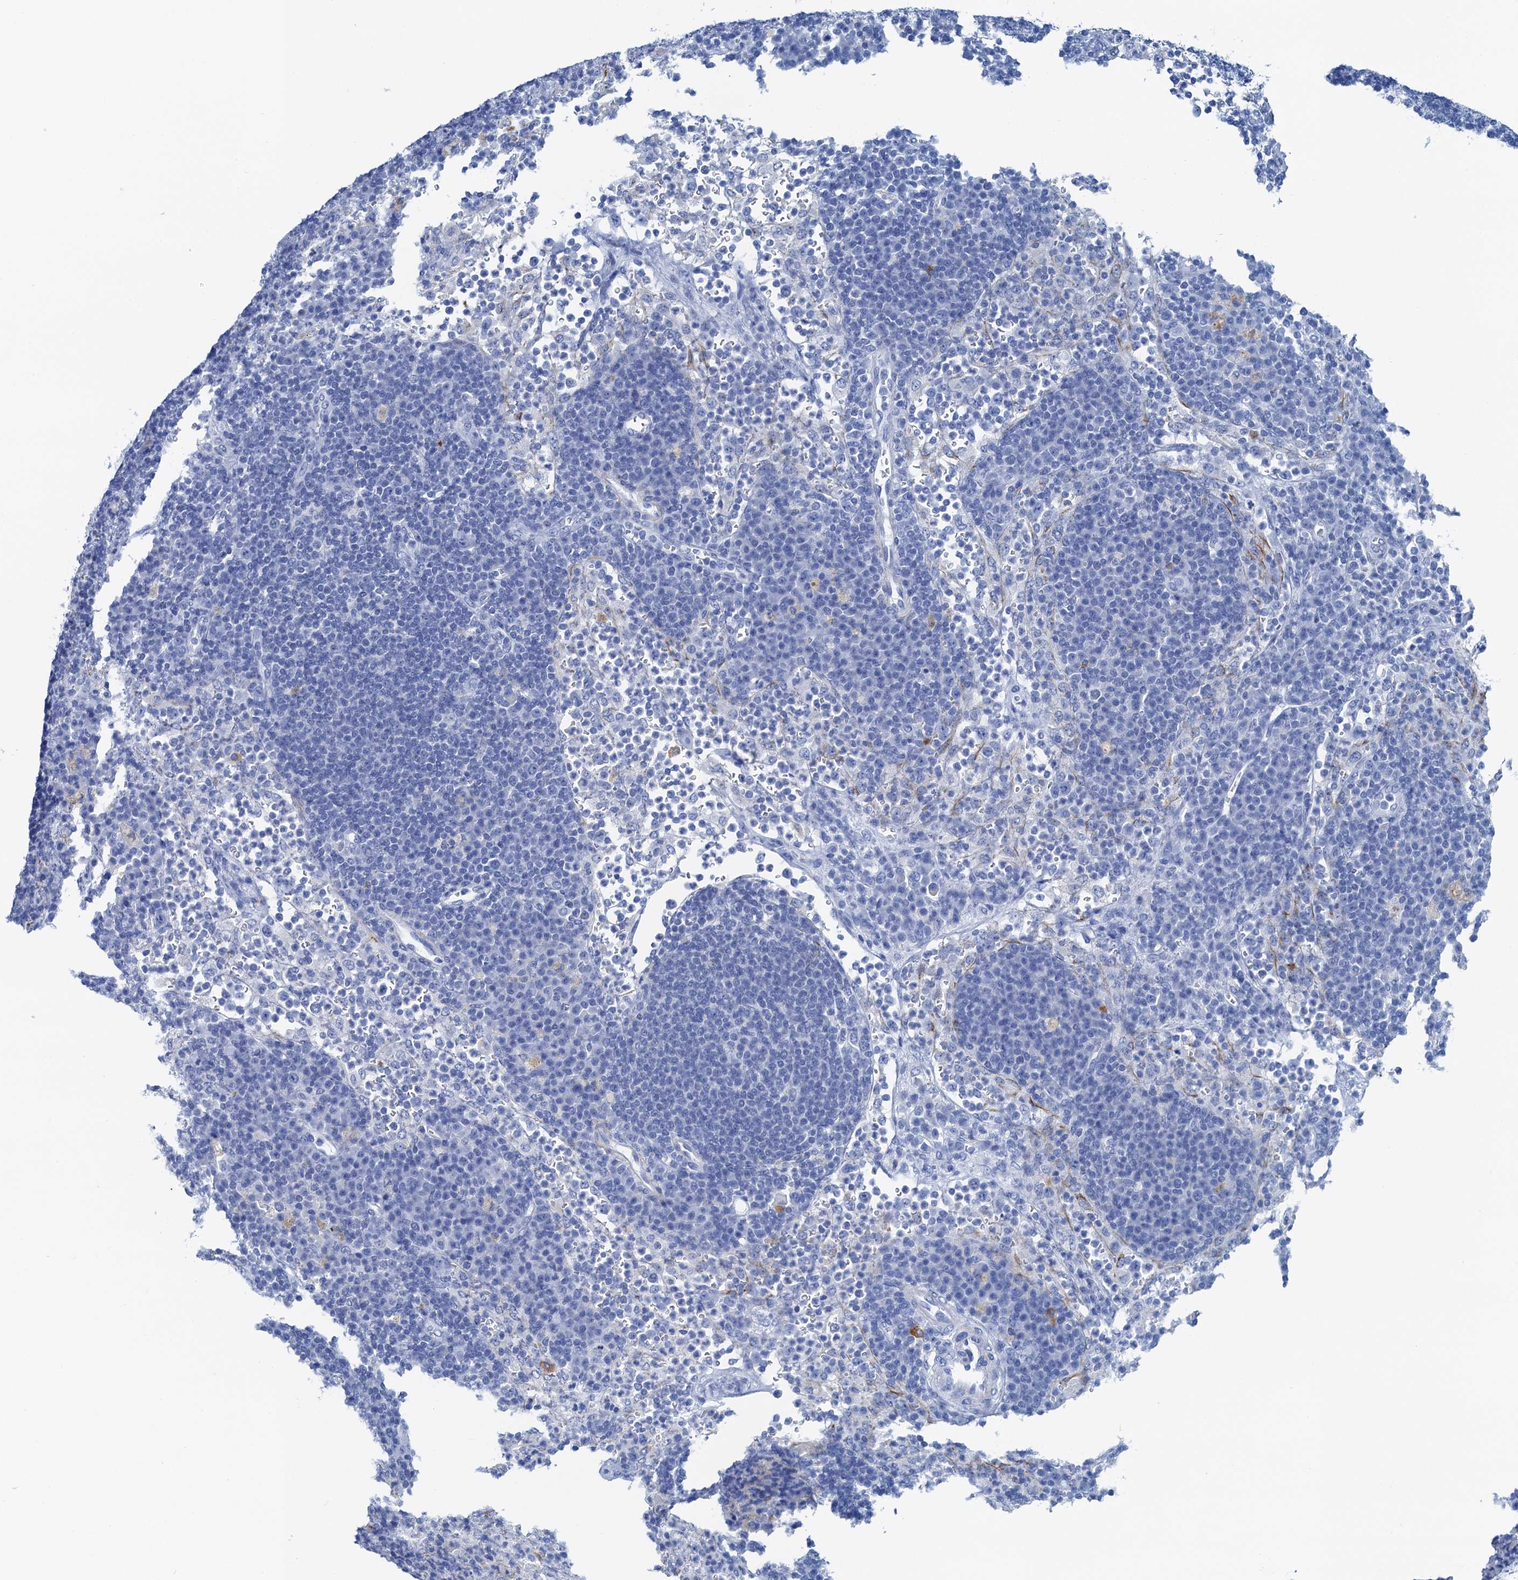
{"staining": {"intensity": "negative", "quantity": "none", "location": "none"}, "tissue": "lymph node", "cell_type": "Germinal center cells", "image_type": "normal", "snomed": [{"axis": "morphology", "description": "Normal tissue, NOS"}, {"axis": "topography", "description": "Lymph node"}], "caption": "Germinal center cells show no significant positivity in benign lymph node. (Immunohistochemistry, brightfield microscopy, high magnification).", "gene": "NLRP10", "patient": {"sex": "female", "age": 70}}